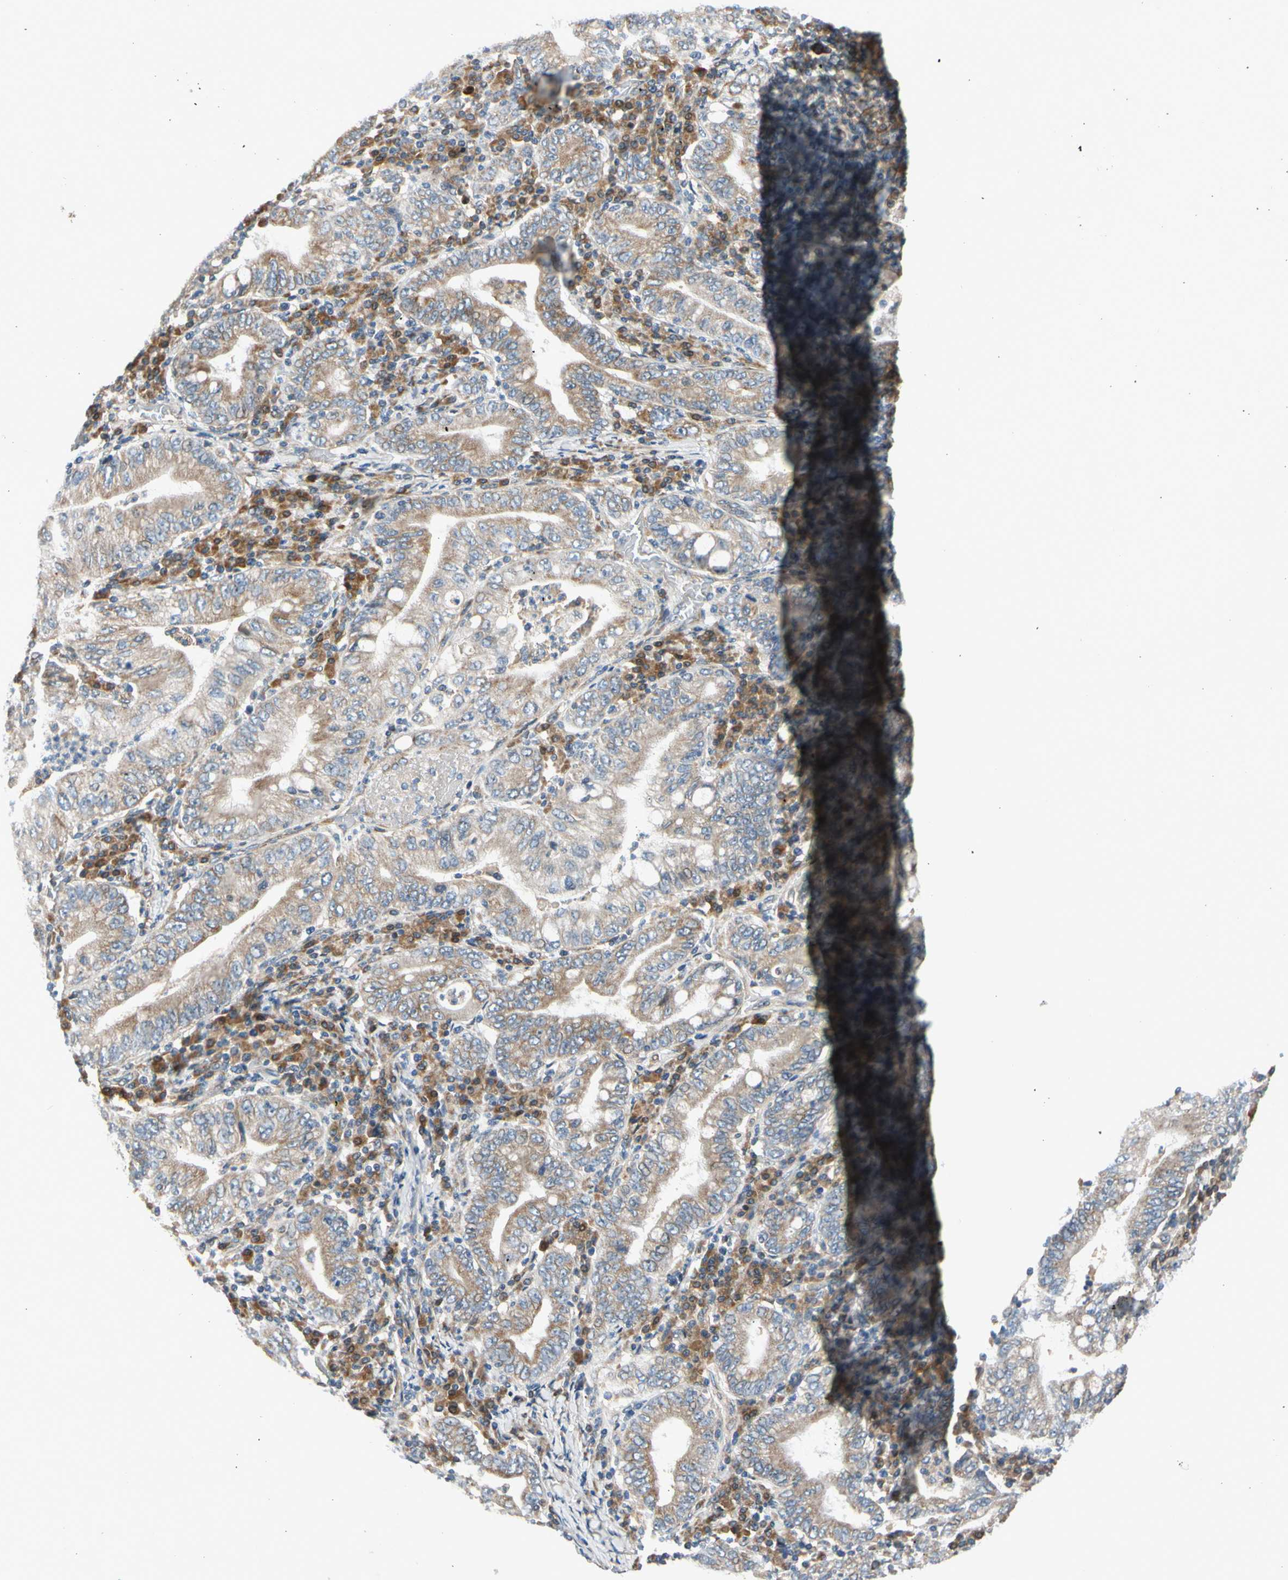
{"staining": {"intensity": "weak", "quantity": ">75%", "location": "cytoplasmic/membranous"}, "tissue": "stomach cancer", "cell_type": "Tumor cells", "image_type": "cancer", "snomed": [{"axis": "morphology", "description": "Normal tissue, NOS"}, {"axis": "morphology", "description": "Adenocarcinoma, NOS"}, {"axis": "topography", "description": "Esophagus"}, {"axis": "topography", "description": "Stomach, upper"}, {"axis": "topography", "description": "Peripheral nerve tissue"}], "caption": "Stomach adenocarcinoma was stained to show a protein in brown. There is low levels of weak cytoplasmic/membranous positivity in approximately >75% of tumor cells.", "gene": "NPHP3", "patient": {"sex": "male", "age": 62}}